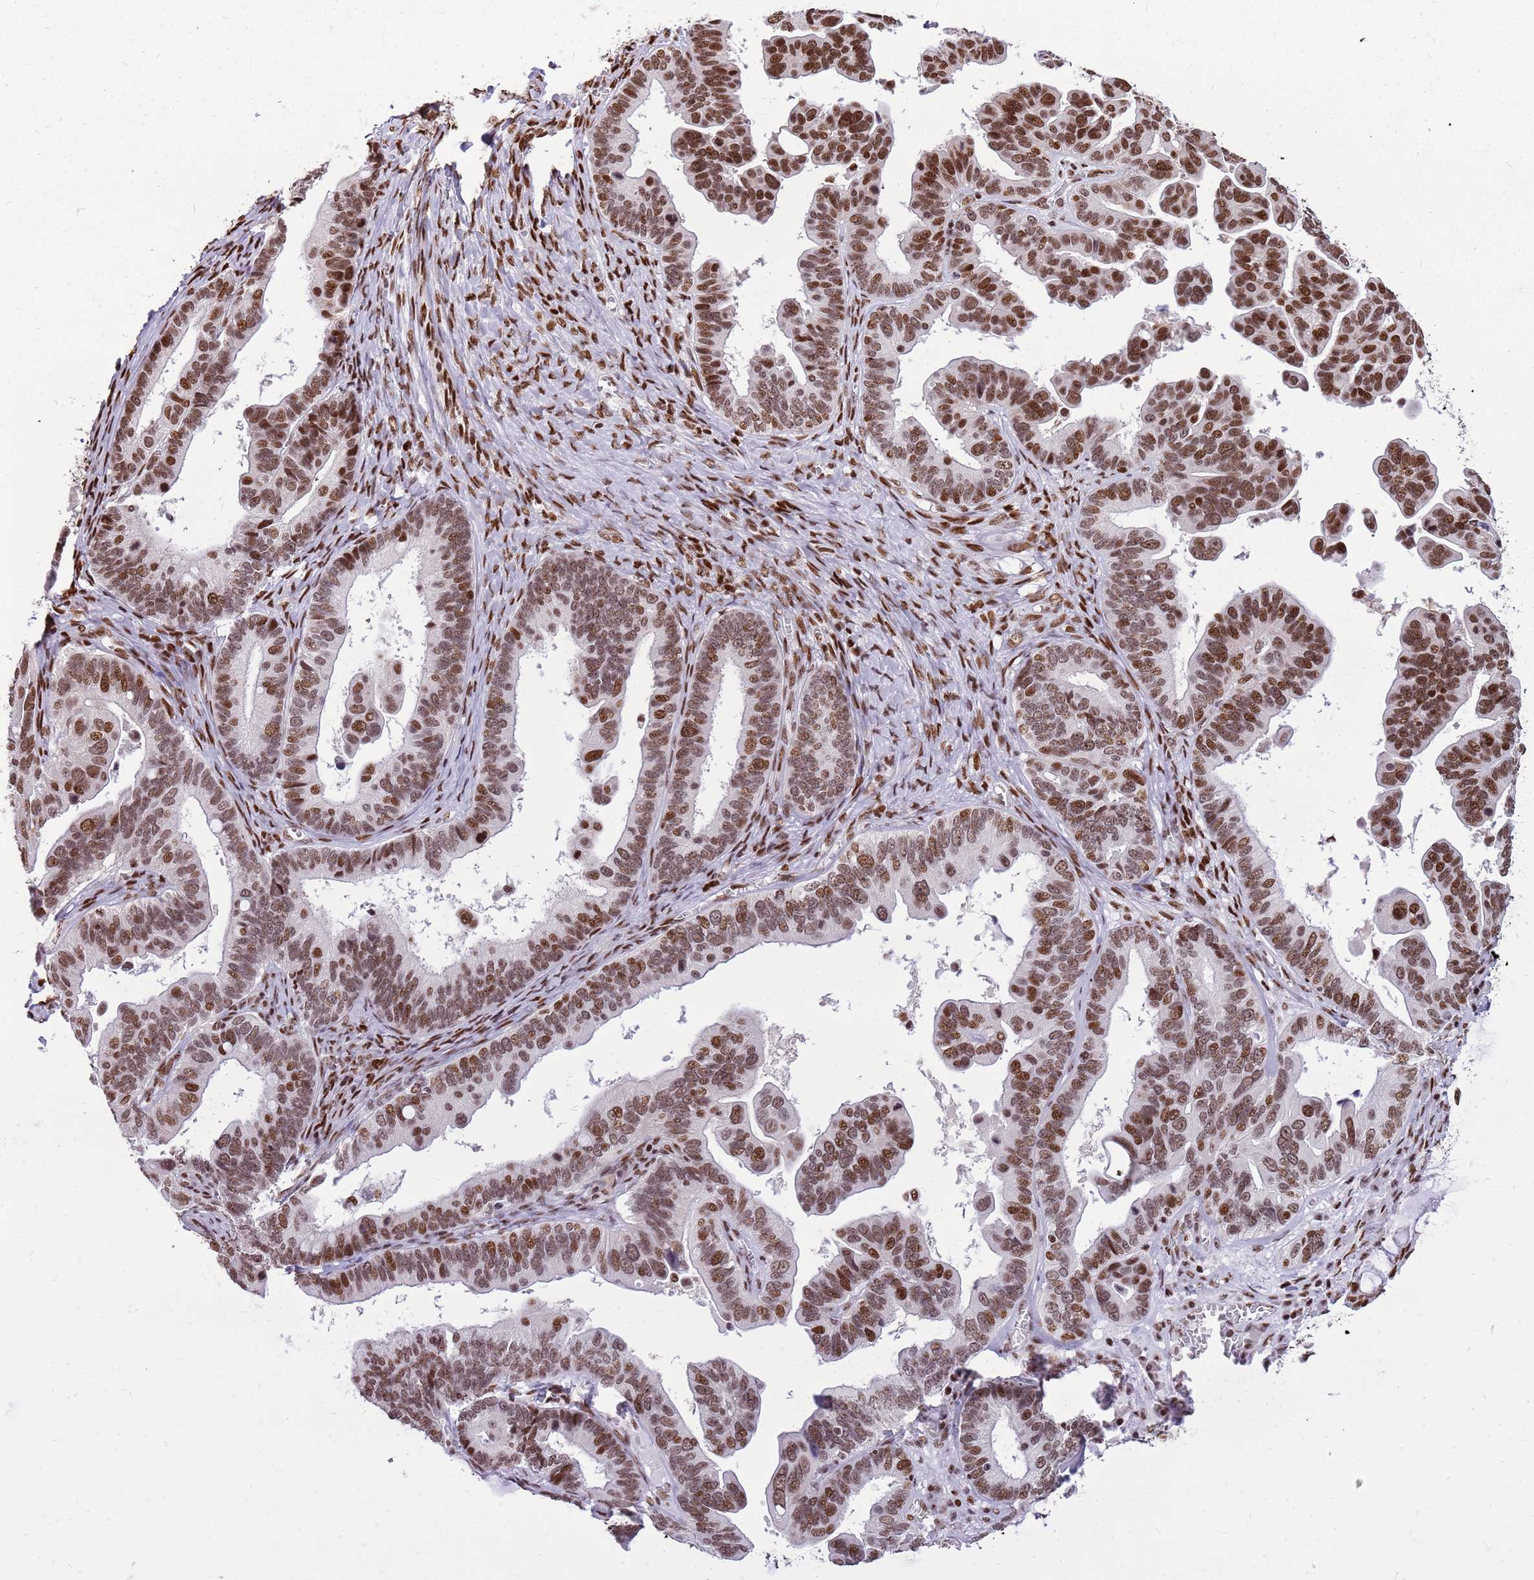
{"staining": {"intensity": "moderate", "quantity": ">75%", "location": "nuclear"}, "tissue": "ovarian cancer", "cell_type": "Tumor cells", "image_type": "cancer", "snomed": [{"axis": "morphology", "description": "Cystadenocarcinoma, serous, NOS"}, {"axis": "topography", "description": "Ovary"}], "caption": "IHC image of neoplastic tissue: human ovarian serous cystadenocarcinoma stained using immunohistochemistry shows medium levels of moderate protein expression localized specifically in the nuclear of tumor cells, appearing as a nuclear brown color.", "gene": "WASHC4", "patient": {"sex": "female", "age": 56}}